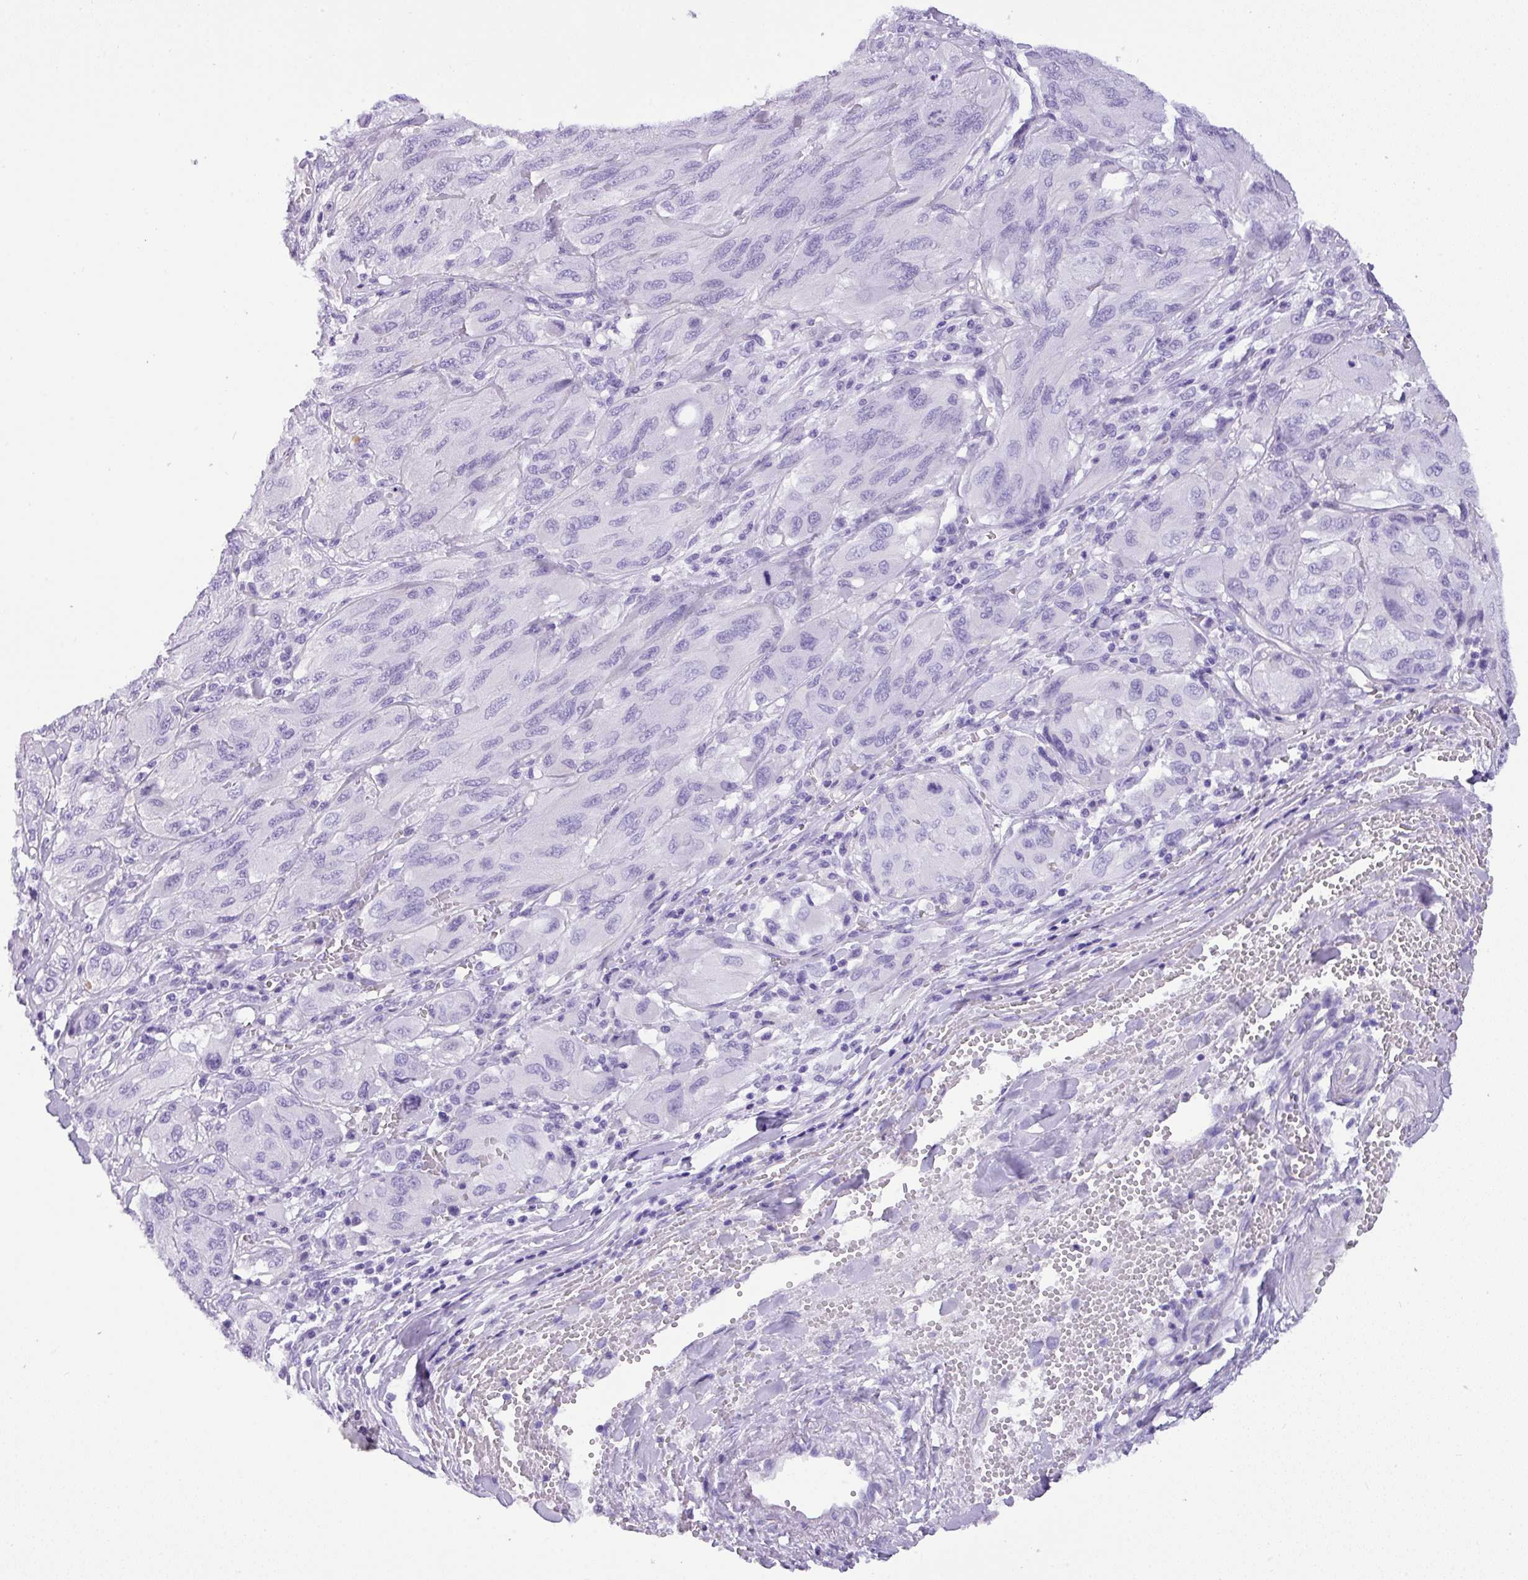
{"staining": {"intensity": "negative", "quantity": "none", "location": "none"}, "tissue": "melanoma", "cell_type": "Tumor cells", "image_type": "cancer", "snomed": [{"axis": "morphology", "description": "Malignant melanoma, NOS"}, {"axis": "topography", "description": "Skin"}], "caption": "Immunohistochemistry histopathology image of neoplastic tissue: melanoma stained with DAB reveals no significant protein expression in tumor cells.", "gene": "MUC21", "patient": {"sex": "female", "age": 91}}